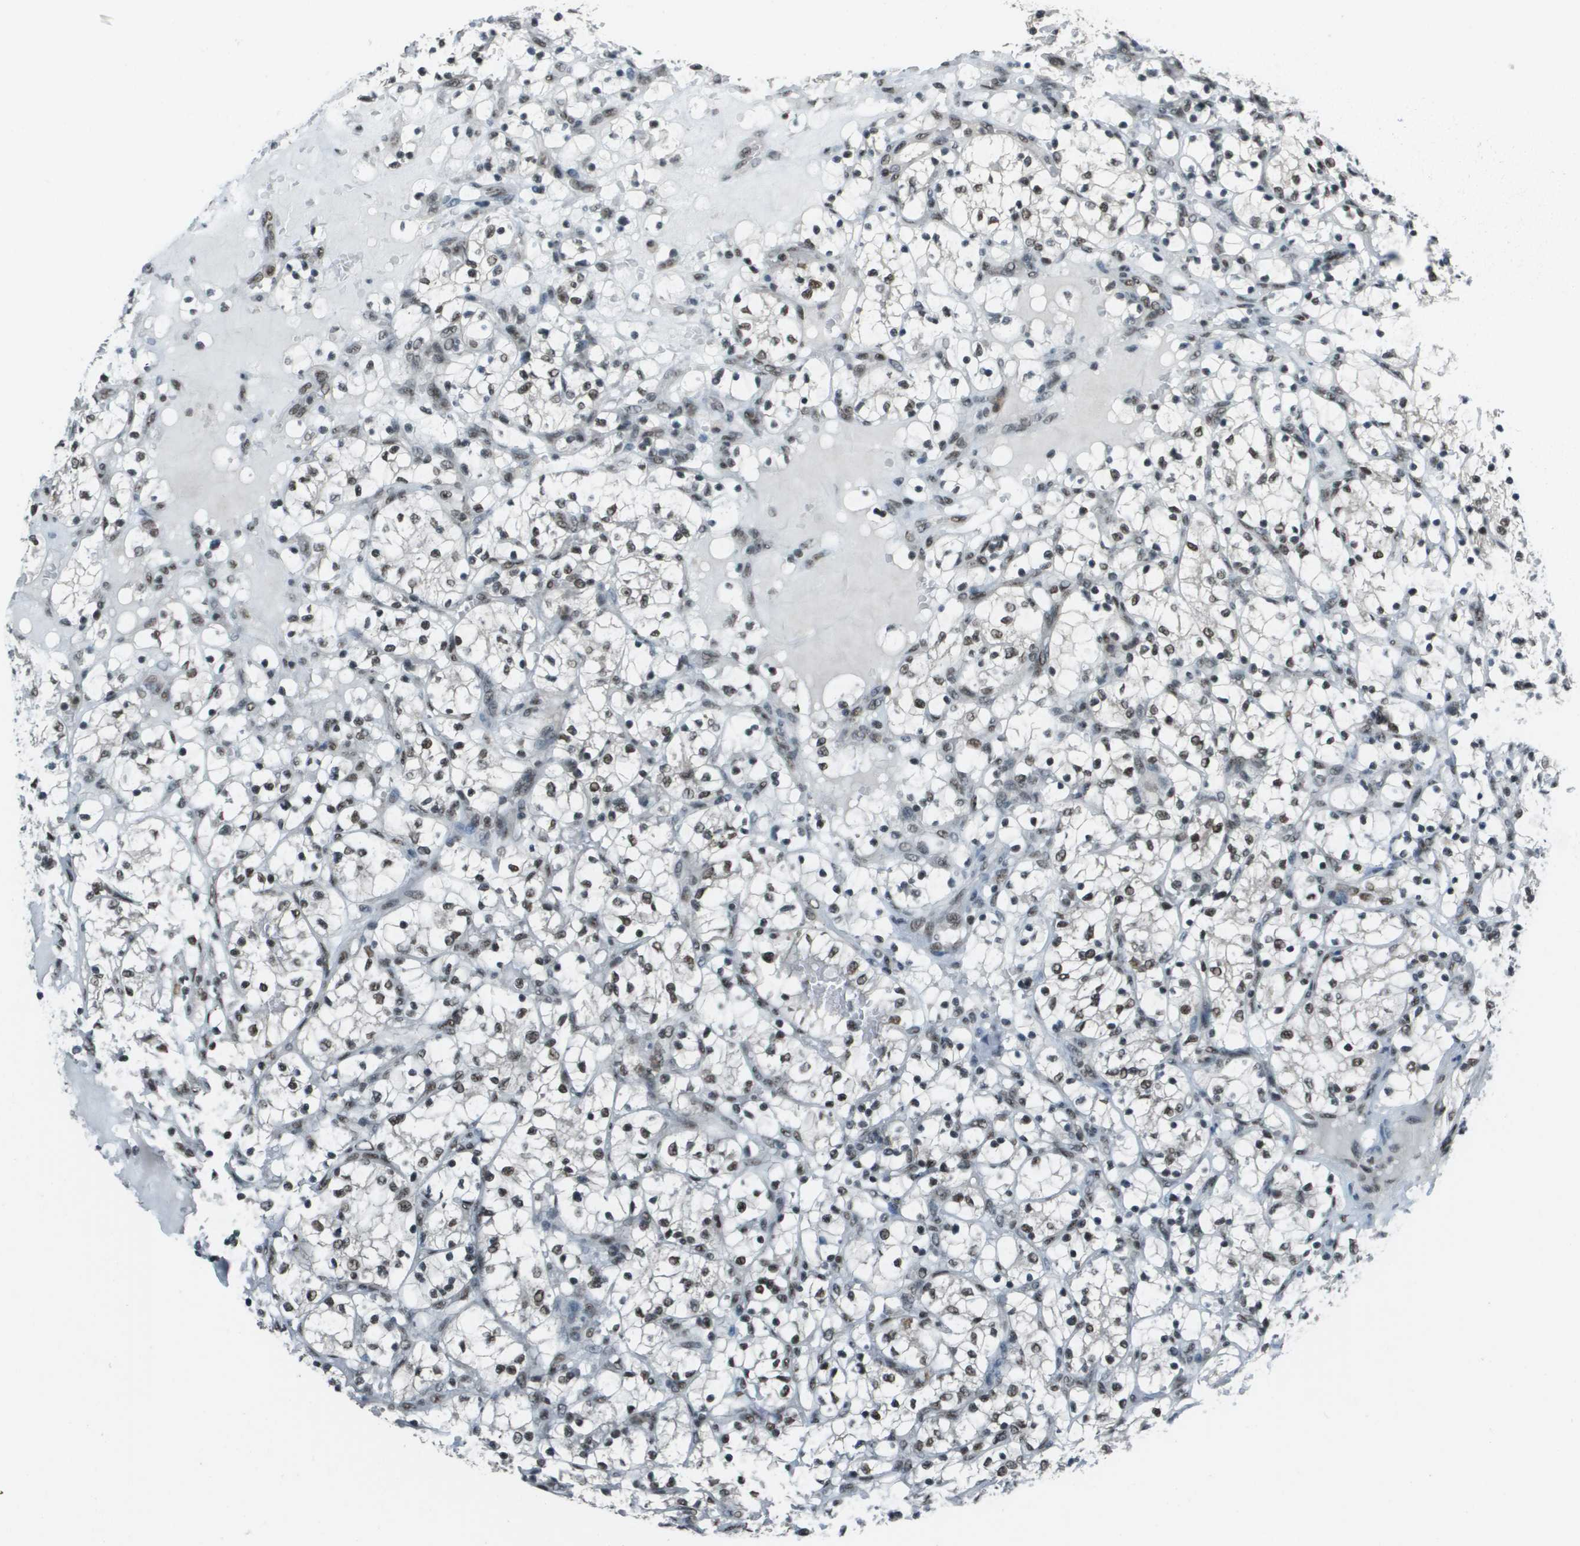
{"staining": {"intensity": "moderate", "quantity": ">75%", "location": "nuclear"}, "tissue": "renal cancer", "cell_type": "Tumor cells", "image_type": "cancer", "snomed": [{"axis": "morphology", "description": "Adenocarcinoma, NOS"}, {"axis": "topography", "description": "Kidney"}], "caption": "Renal cancer stained for a protein (brown) exhibits moderate nuclear positive staining in approximately >75% of tumor cells.", "gene": "DEPDC1", "patient": {"sex": "female", "age": 69}}